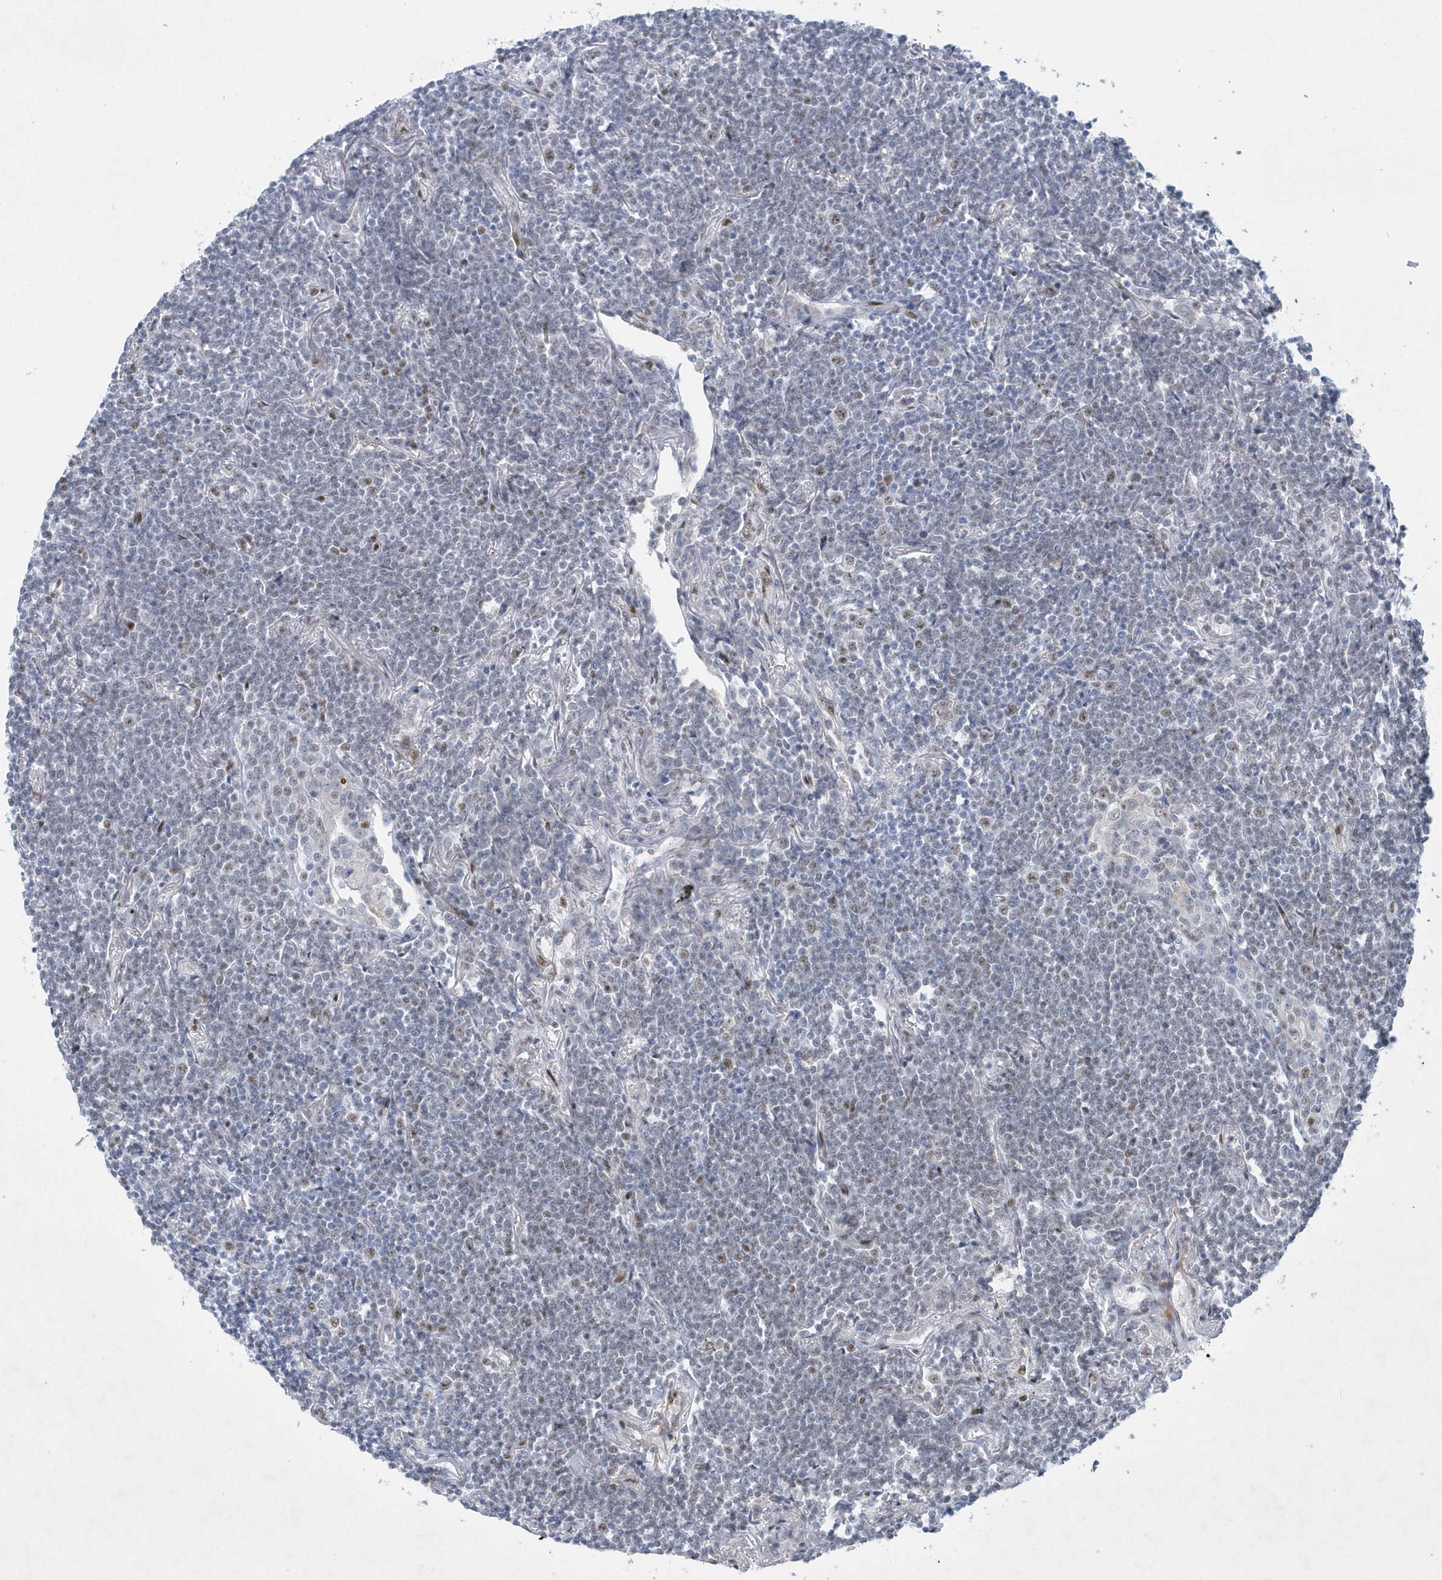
{"staining": {"intensity": "negative", "quantity": "none", "location": "none"}, "tissue": "lymphoma", "cell_type": "Tumor cells", "image_type": "cancer", "snomed": [{"axis": "morphology", "description": "Malignant lymphoma, non-Hodgkin's type, Low grade"}, {"axis": "topography", "description": "Lung"}], "caption": "This is an immunohistochemistry (IHC) image of human lymphoma. There is no positivity in tumor cells.", "gene": "DCLRE1A", "patient": {"sex": "female", "age": 71}}